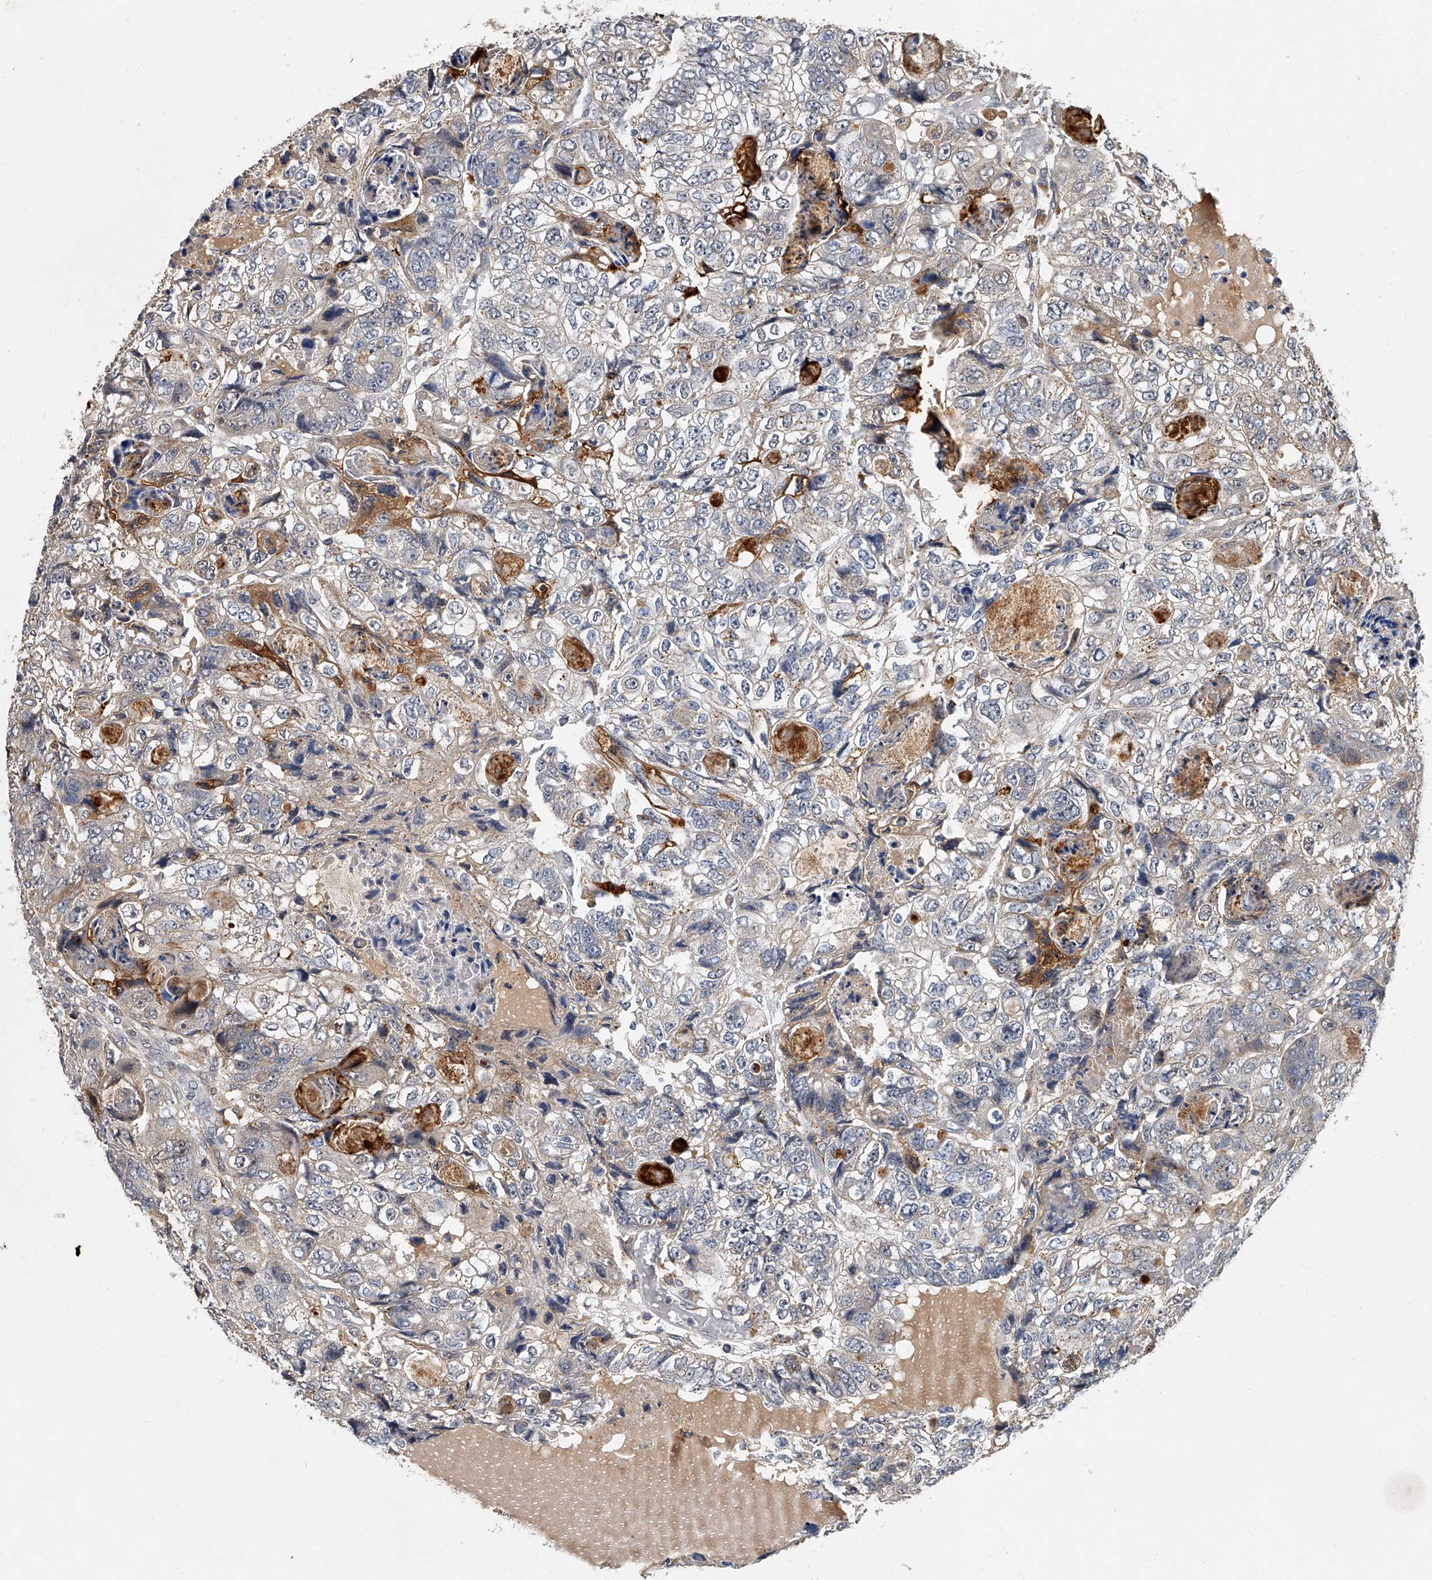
{"staining": {"intensity": "weak", "quantity": "<25%", "location": "cytoplasmic/membranous"}, "tissue": "colorectal cancer", "cell_type": "Tumor cells", "image_type": "cancer", "snomed": [{"axis": "morphology", "description": "Adenocarcinoma, NOS"}, {"axis": "topography", "description": "Rectum"}], "caption": "DAB (3,3'-diaminobenzidine) immunohistochemical staining of adenocarcinoma (colorectal) demonstrates no significant positivity in tumor cells.", "gene": "JAG2", "patient": {"sex": "male", "age": 59}}